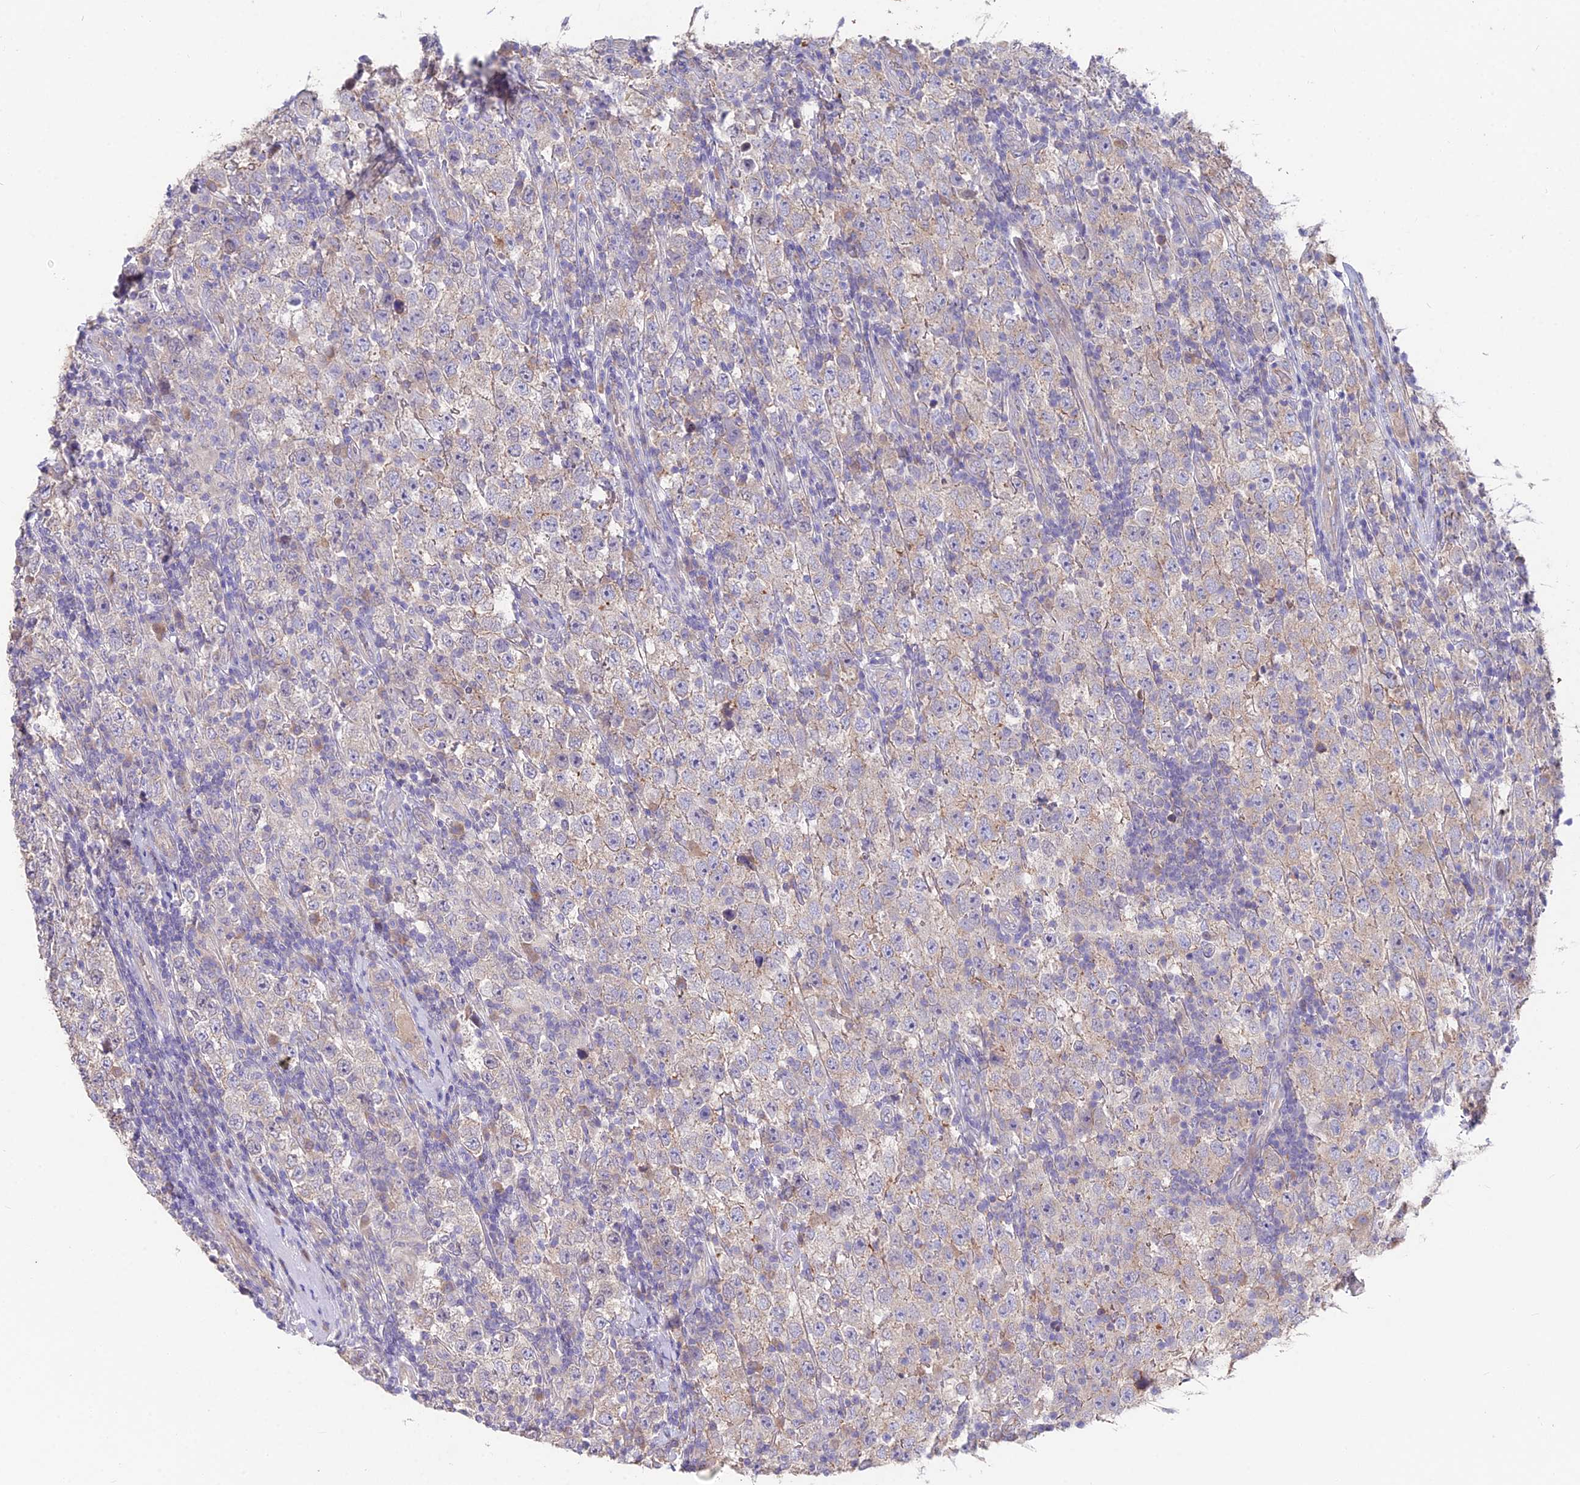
{"staining": {"intensity": "weak", "quantity": "<25%", "location": "cytoplasmic/membranous"}, "tissue": "testis cancer", "cell_type": "Tumor cells", "image_type": "cancer", "snomed": [{"axis": "morphology", "description": "Normal tissue, NOS"}, {"axis": "morphology", "description": "Urothelial carcinoma, High grade"}, {"axis": "morphology", "description": "Seminoma, NOS"}, {"axis": "morphology", "description": "Carcinoma, Embryonal, NOS"}, {"axis": "topography", "description": "Urinary bladder"}, {"axis": "topography", "description": "Testis"}], "caption": "An immunohistochemistry histopathology image of testis cancer (embryonal carcinoma) is shown. There is no staining in tumor cells of testis cancer (embryonal carcinoma).", "gene": "FAM168B", "patient": {"sex": "male", "age": 41}}